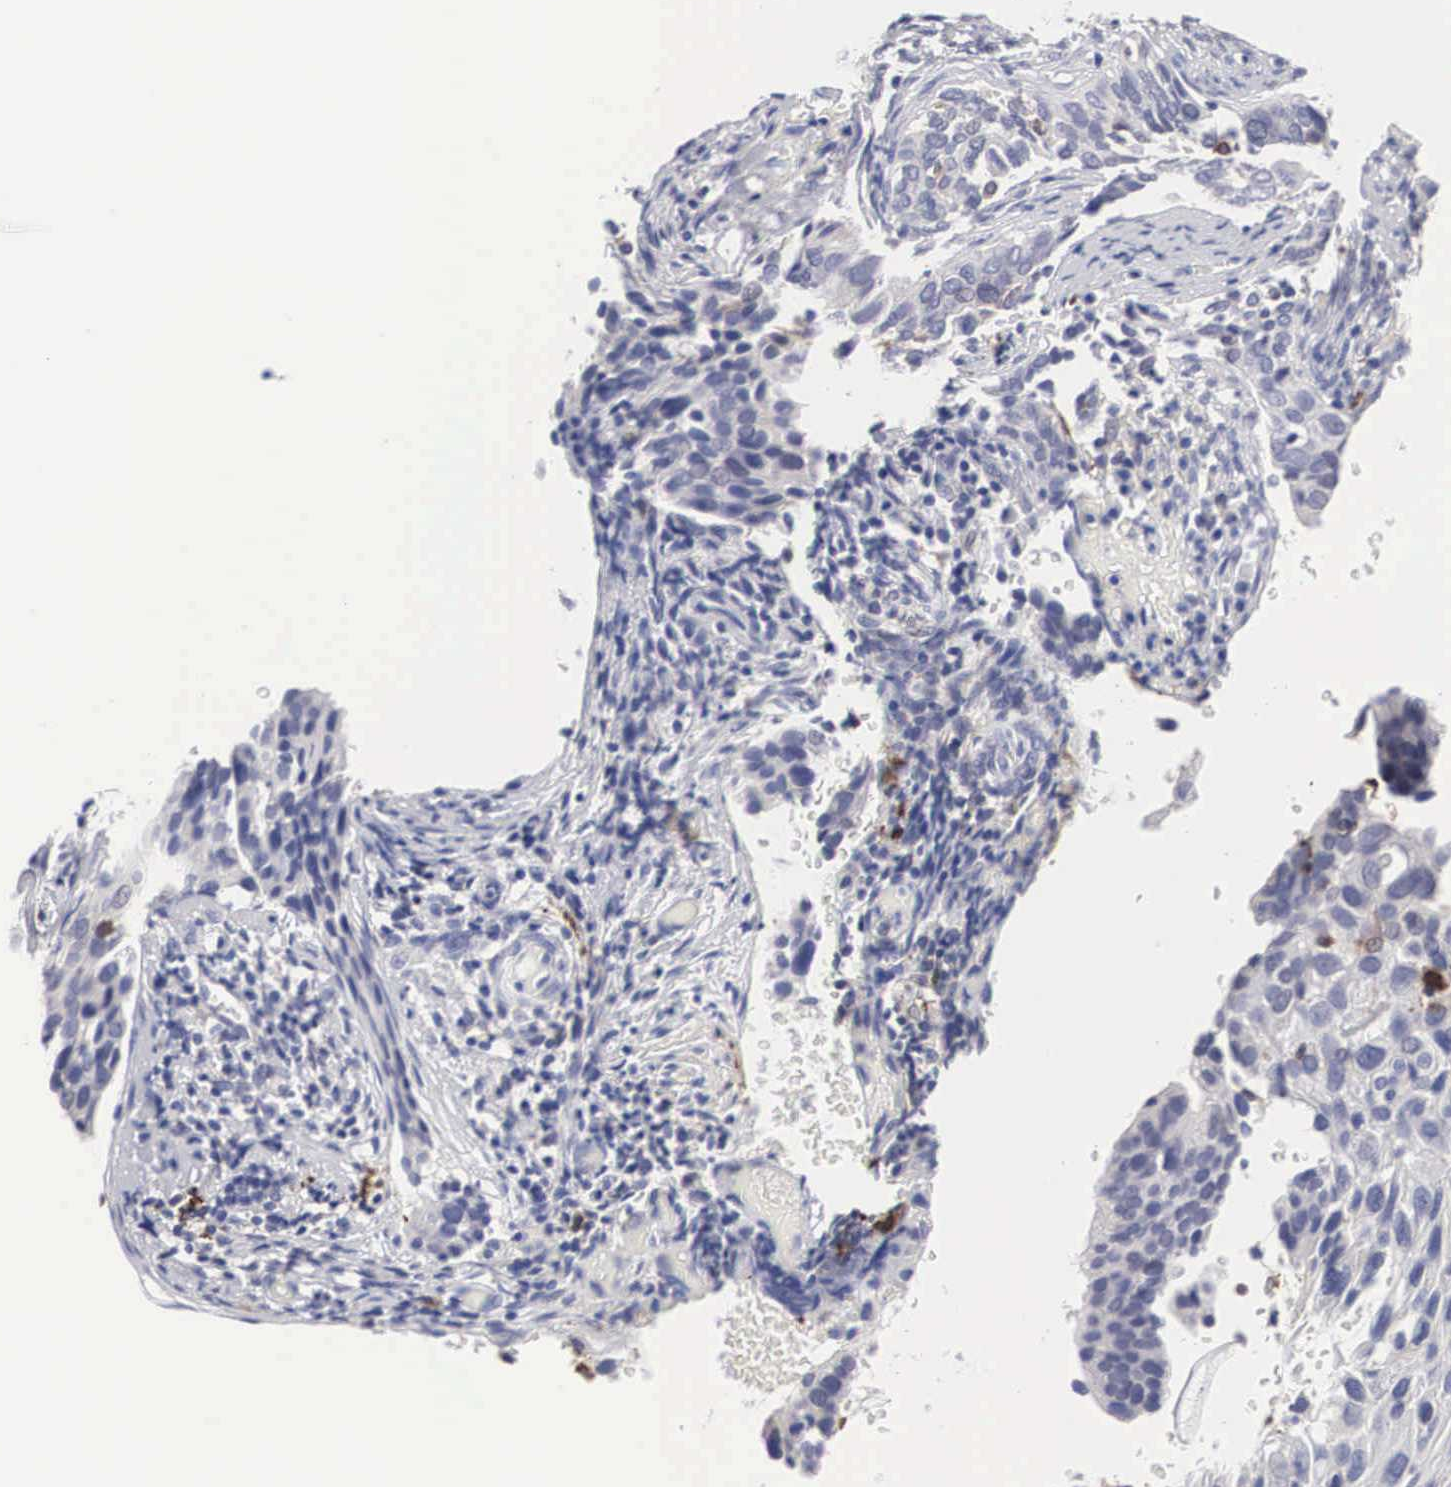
{"staining": {"intensity": "negative", "quantity": "none", "location": "none"}, "tissue": "cervical cancer", "cell_type": "Tumor cells", "image_type": "cancer", "snomed": [{"axis": "morphology", "description": "Squamous cell carcinoma, NOS"}, {"axis": "topography", "description": "Cervix"}], "caption": "Tumor cells show no significant protein positivity in cervical cancer.", "gene": "HMOX1", "patient": {"sex": "female", "age": 31}}